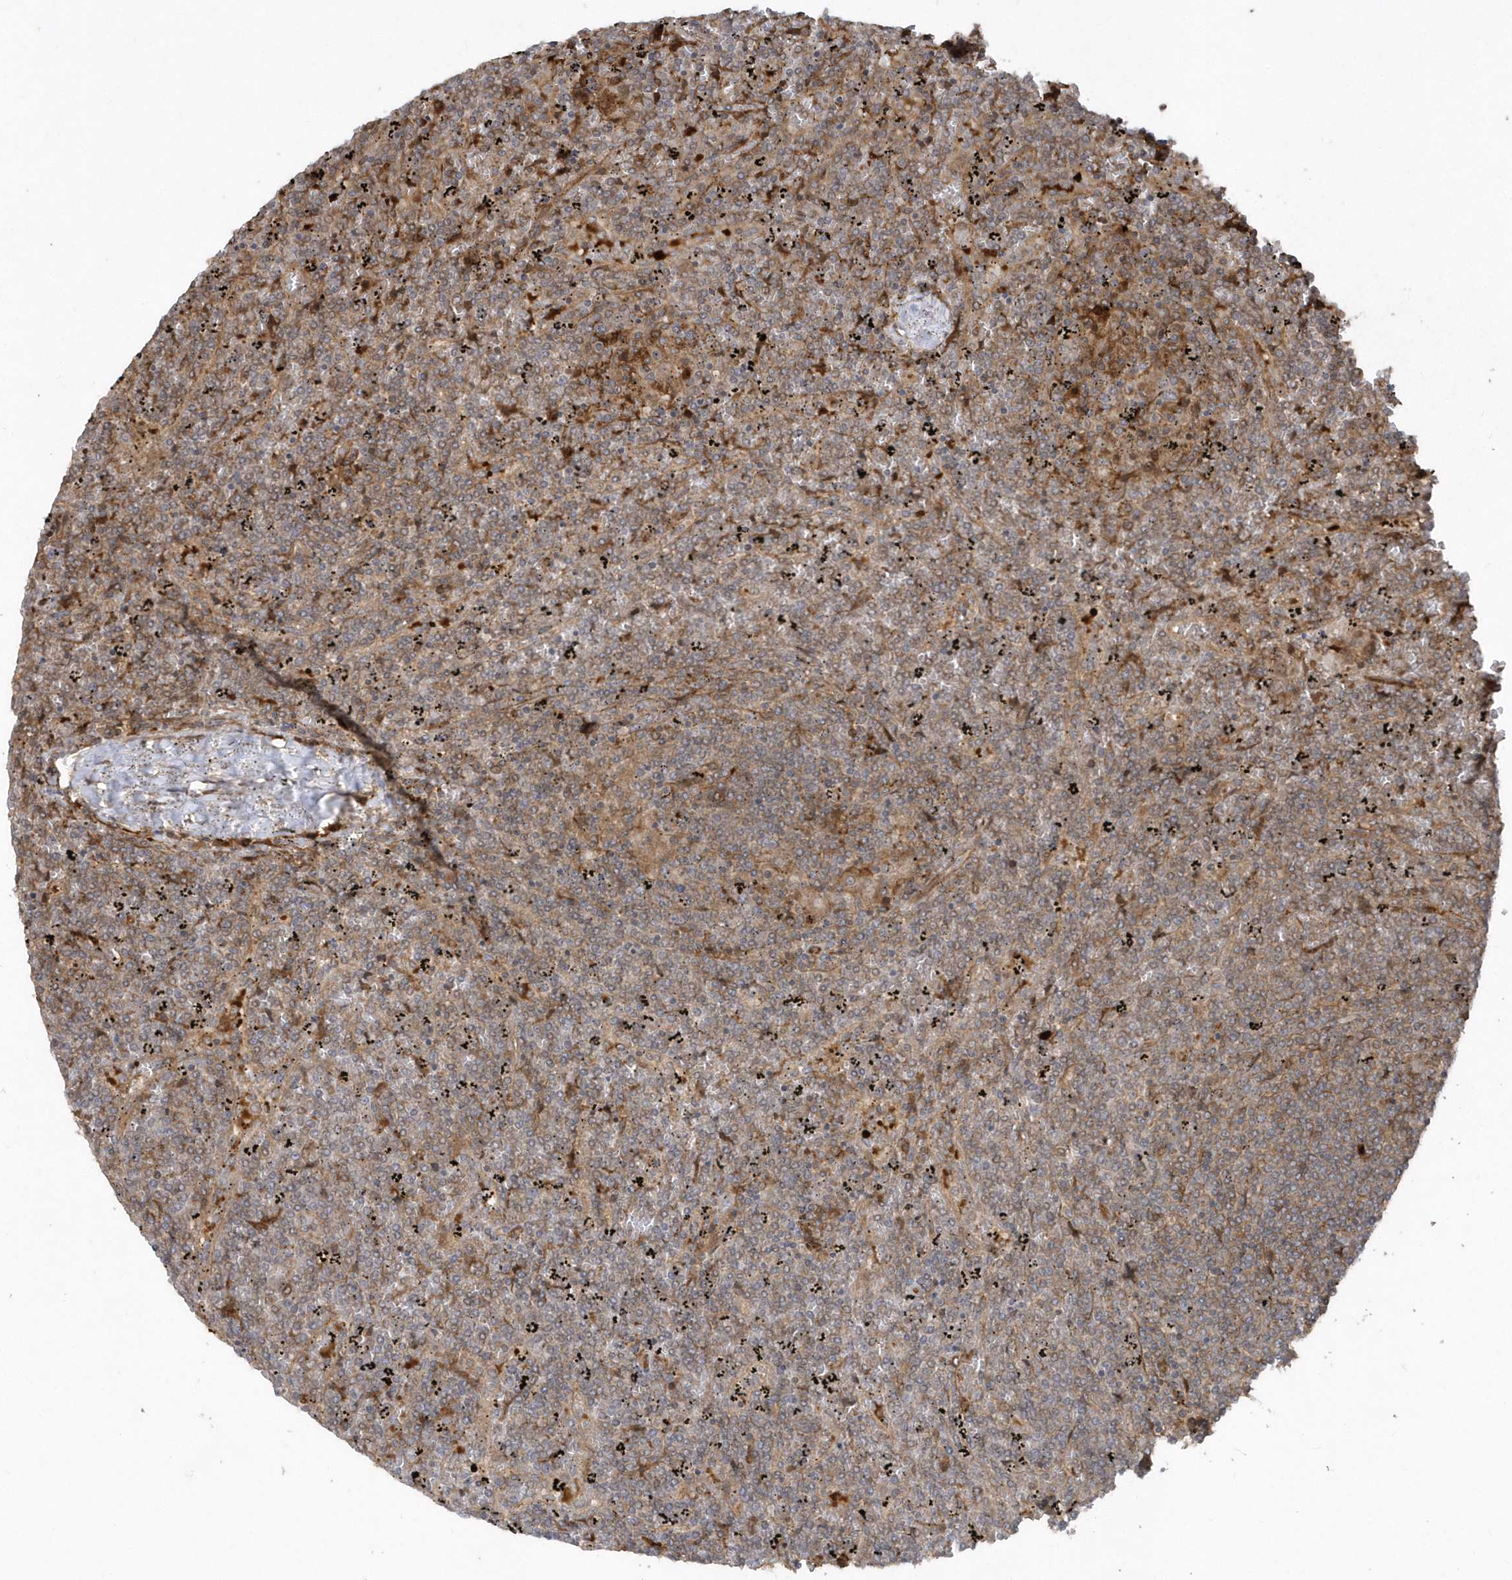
{"staining": {"intensity": "weak", "quantity": "25%-75%", "location": "cytoplasmic/membranous"}, "tissue": "lymphoma", "cell_type": "Tumor cells", "image_type": "cancer", "snomed": [{"axis": "morphology", "description": "Malignant lymphoma, non-Hodgkin's type, Low grade"}, {"axis": "topography", "description": "Spleen"}], "caption": "An image showing weak cytoplasmic/membranous staining in approximately 25%-75% of tumor cells in lymphoma, as visualized by brown immunohistochemical staining.", "gene": "HERPUD1", "patient": {"sex": "female", "age": 19}}